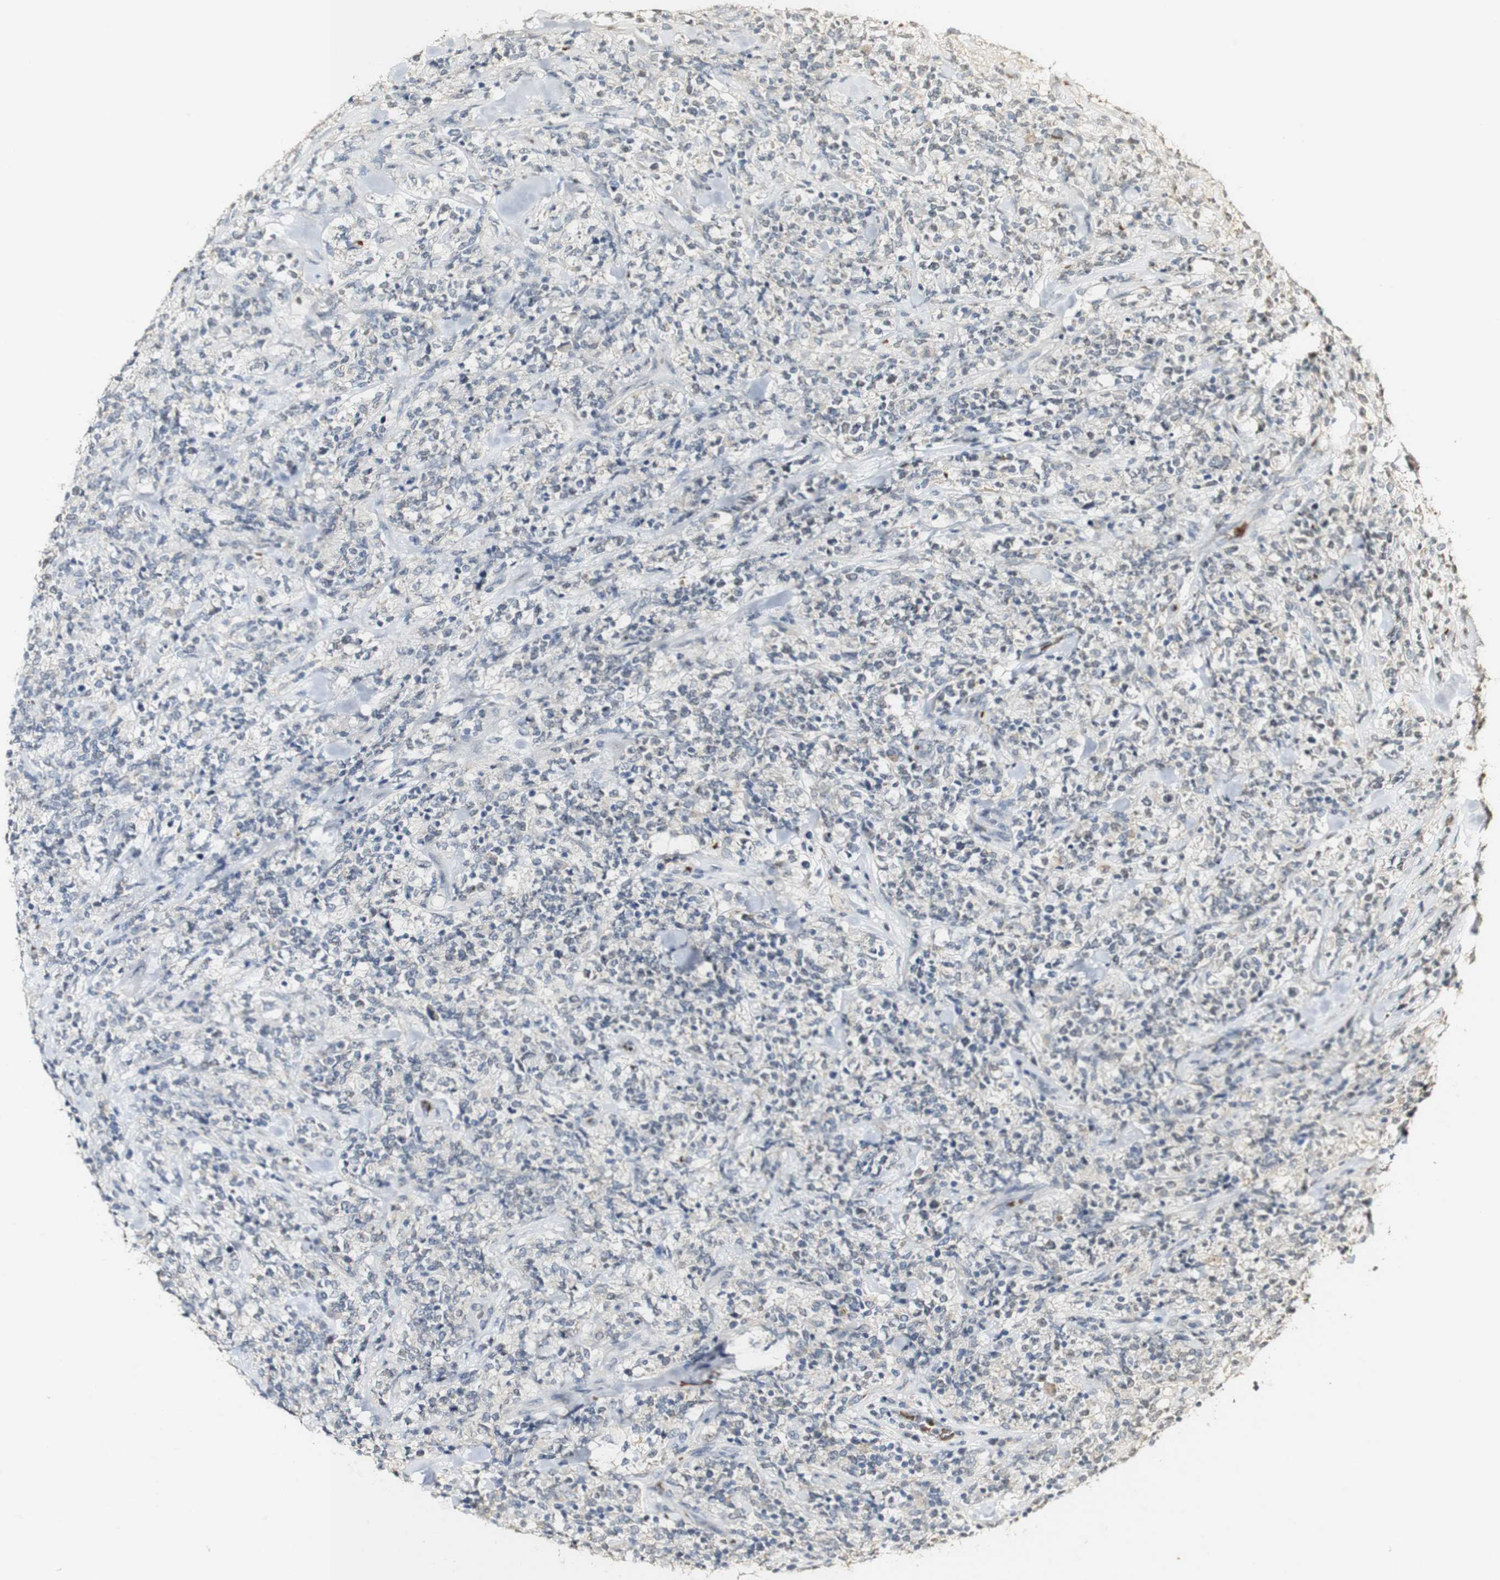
{"staining": {"intensity": "negative", "quantity": "none", "location": "none"}, "tissue": "lymphoma", "cell_type": "Tumor cells", "image_type": "cancer", "snomed": [{"axis": "morphology", "description": "Malignant lymphoma, non-Hodgkin's type, High grade"}, {"axis": "topography", "description": "Soft tissue"}], "caption": "Tumor cells show no significant positivity in lymphoma.", "gene": "SYT7", "patient": {"sex": "male", "age": 18}}